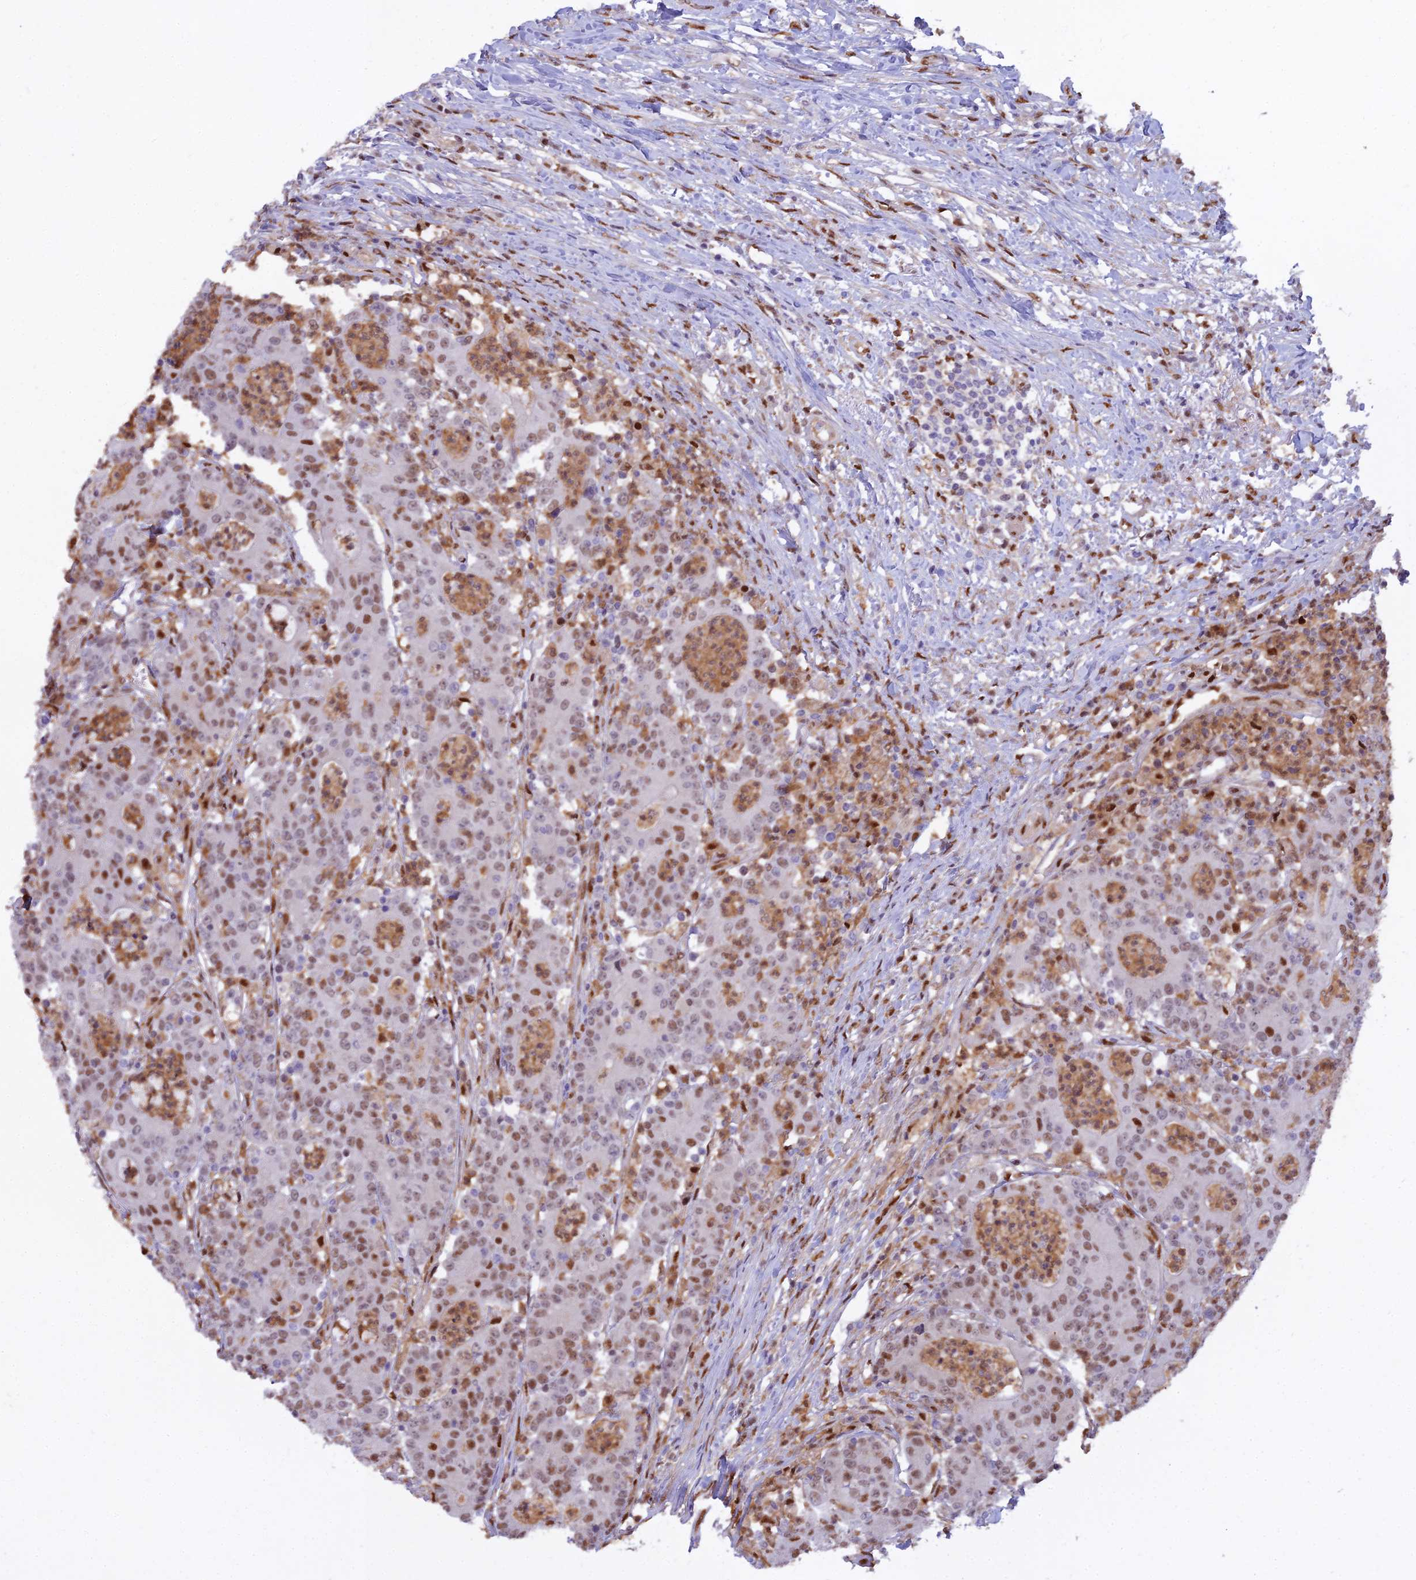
{"staining": {"intensity": "moderate", "quantity": ">75%", "location": "nuclear"}, "tissue": "colorectal cancer", "cell_type": "Tumor cells", "image_type": "cancer", "snomed": [{"axis": "morphology", "description": "Adenocarcinoma, NOS"}, {"axis": "topography", "description": "Colon"}], "caption": "Protein staining of adenocarcinoma (colorectal) tissue shows moderate nuclear positivity in about >75% of tumor cells.", "gene": "NPEPL1", "patient": {"sex": "male", "age": 83}}